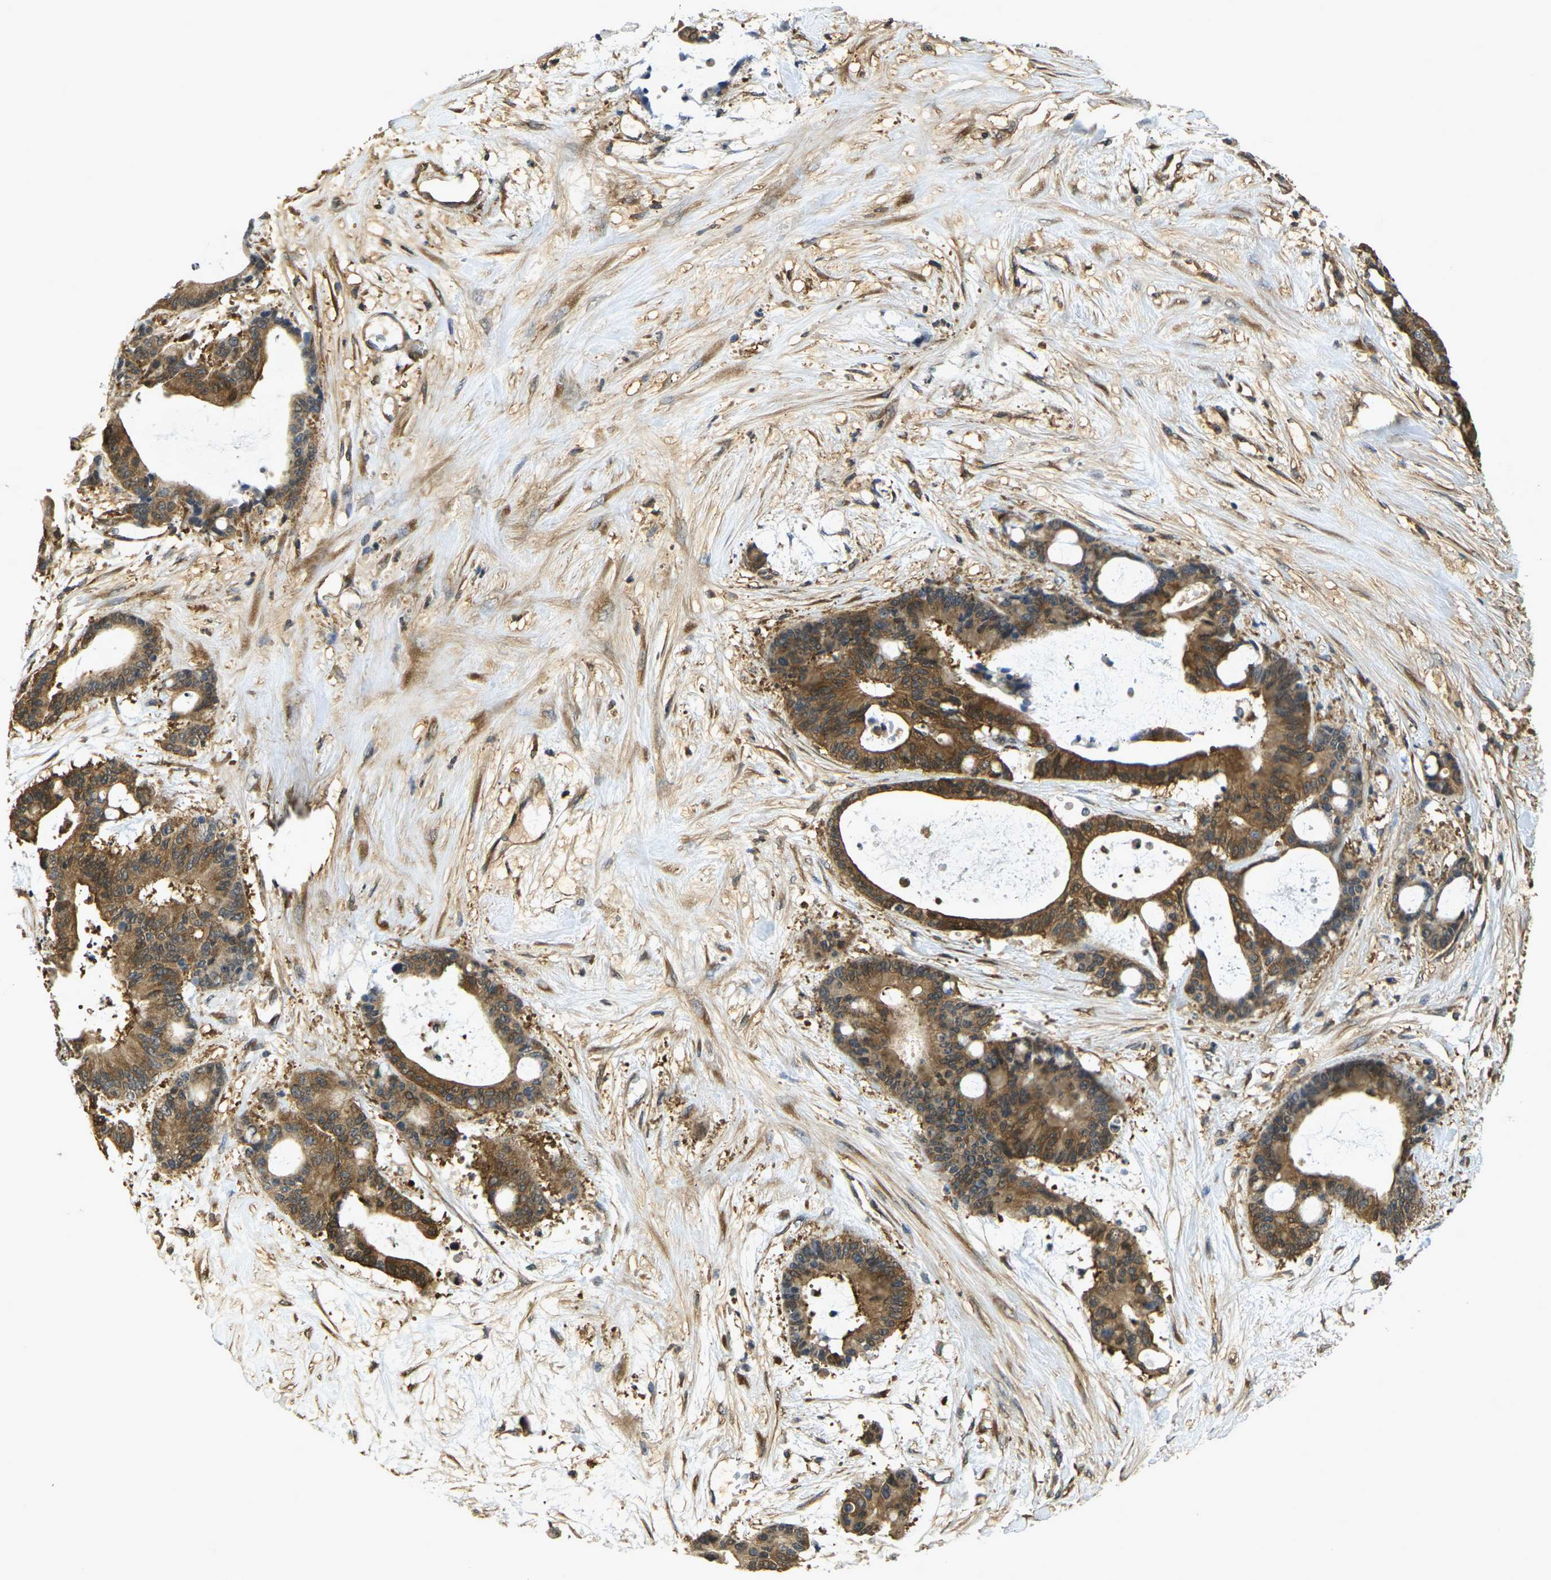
{"staining": {"intensity": "strong", "quantity": ">75%", "location": "cytoplasmic/membranous"}, "tissue": "liver cancer", "cell_type": "Tumor cells", "image_type": "cancer", "snomed": [{"axis": "morphology", "description": "Cholangiocarcinoma"}, {"axis": "topography", "description": "Liver"}], "caption": "Brown immunohistochemical staining in liver cancer shows strong cytoplasmic/membranous expression in about >75% of tumor cells.", "gene": "CAST", "patient": {"sex": "female", "age": 73}}